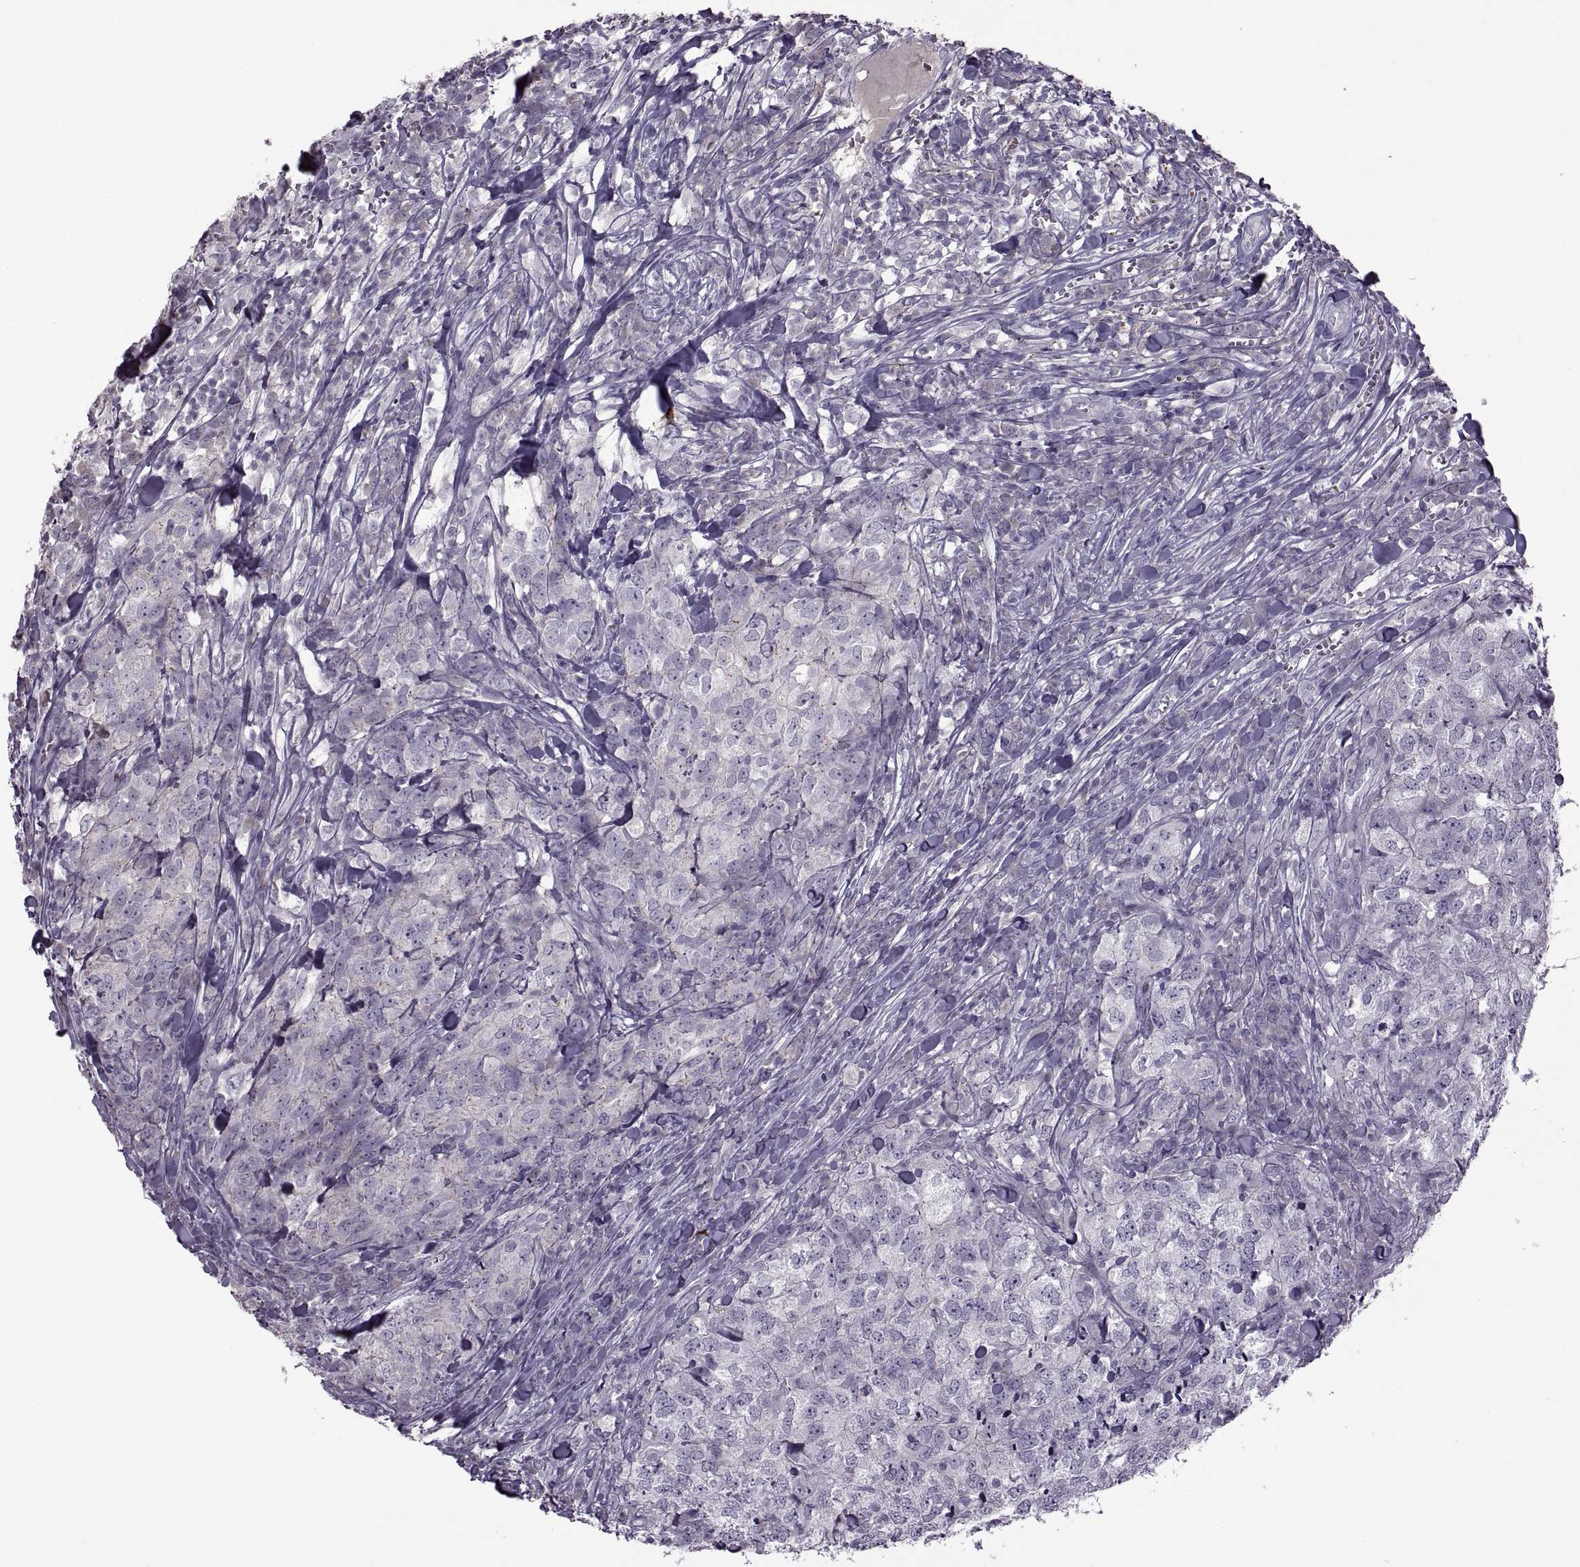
{"staining": {"intensity": "negative", "quantity": "none", "location": "none"}, "tissue": "breast cancer", "cell_type": "Tumor cells", "image_type": "cancer", "snomed": [{"axis": "morphology", "description": "Duct carcinoma"}, {"axis": "topography", "description": "Breast"}], "caption": "This histopathology image is of breast cancer (intraductal carcinoma) stained with immunohistochemistry (IHC) to label a protein in brown with the nuclei are counter-stained blue. There is no staining in tumor cells.", "gene": "RSPH6A", "patient": {"sex": "female", "age": 30}}